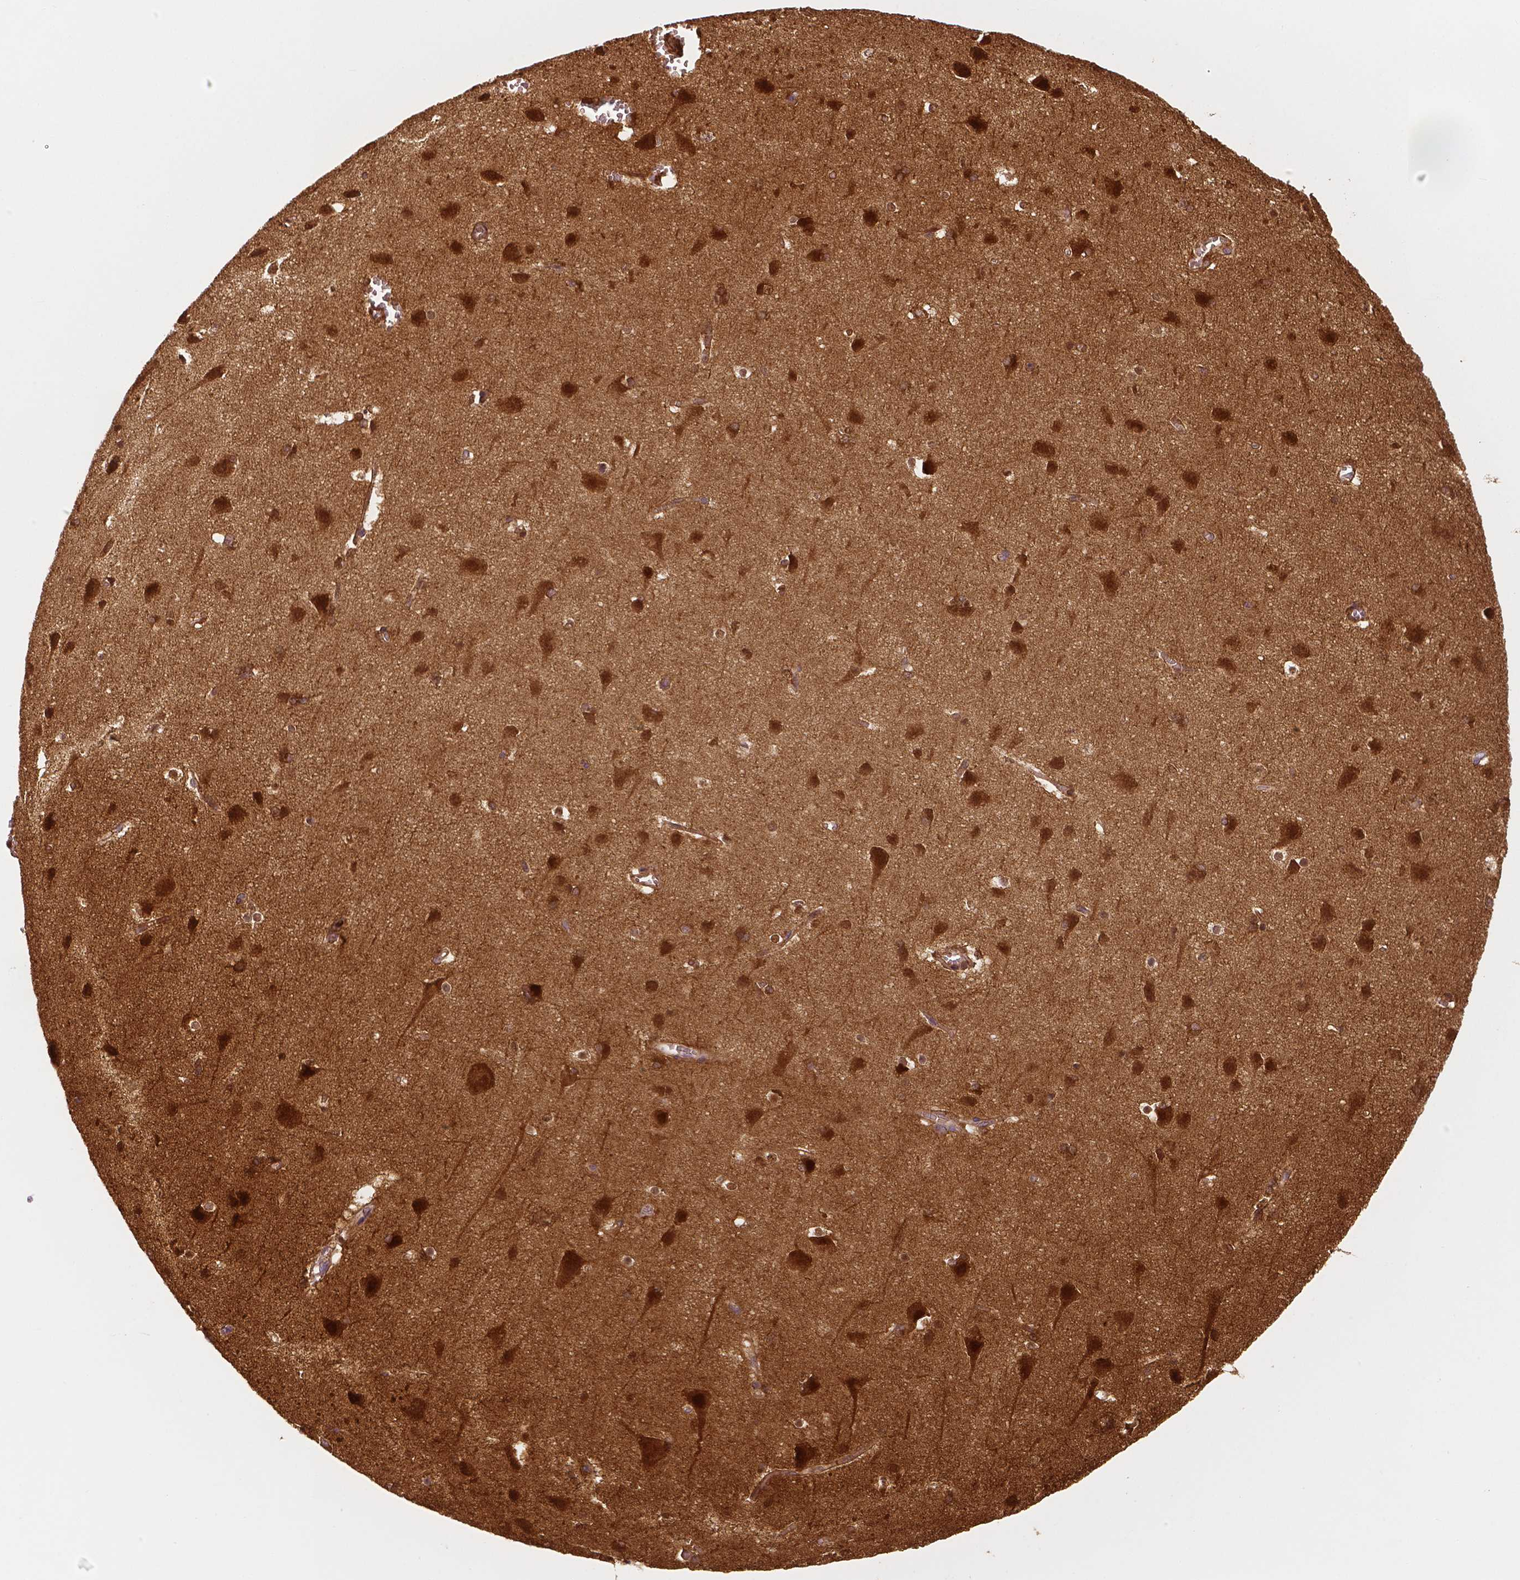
{"staining": {"intensity": "negative", "quantity": "none", "location": "none"}, "tissue": "cerebral cortex", "cell_type": "Endothelial cells", "image_type": "normal", "snomed": [{"axis": "morphology", "description": "Normal tissue, NOS"}, {"axis": "topography", "description": "Cerebral cortex"}], "caption": "Micrograph shows no significant protein expression in endothelial cells of unremarkable cerebral cortex. (DAB immunohistochemistry visualized using brightfield microscopy, high magnification).", "gene": "NECAB1", "patient": {"sex": "male", "age": 37}}